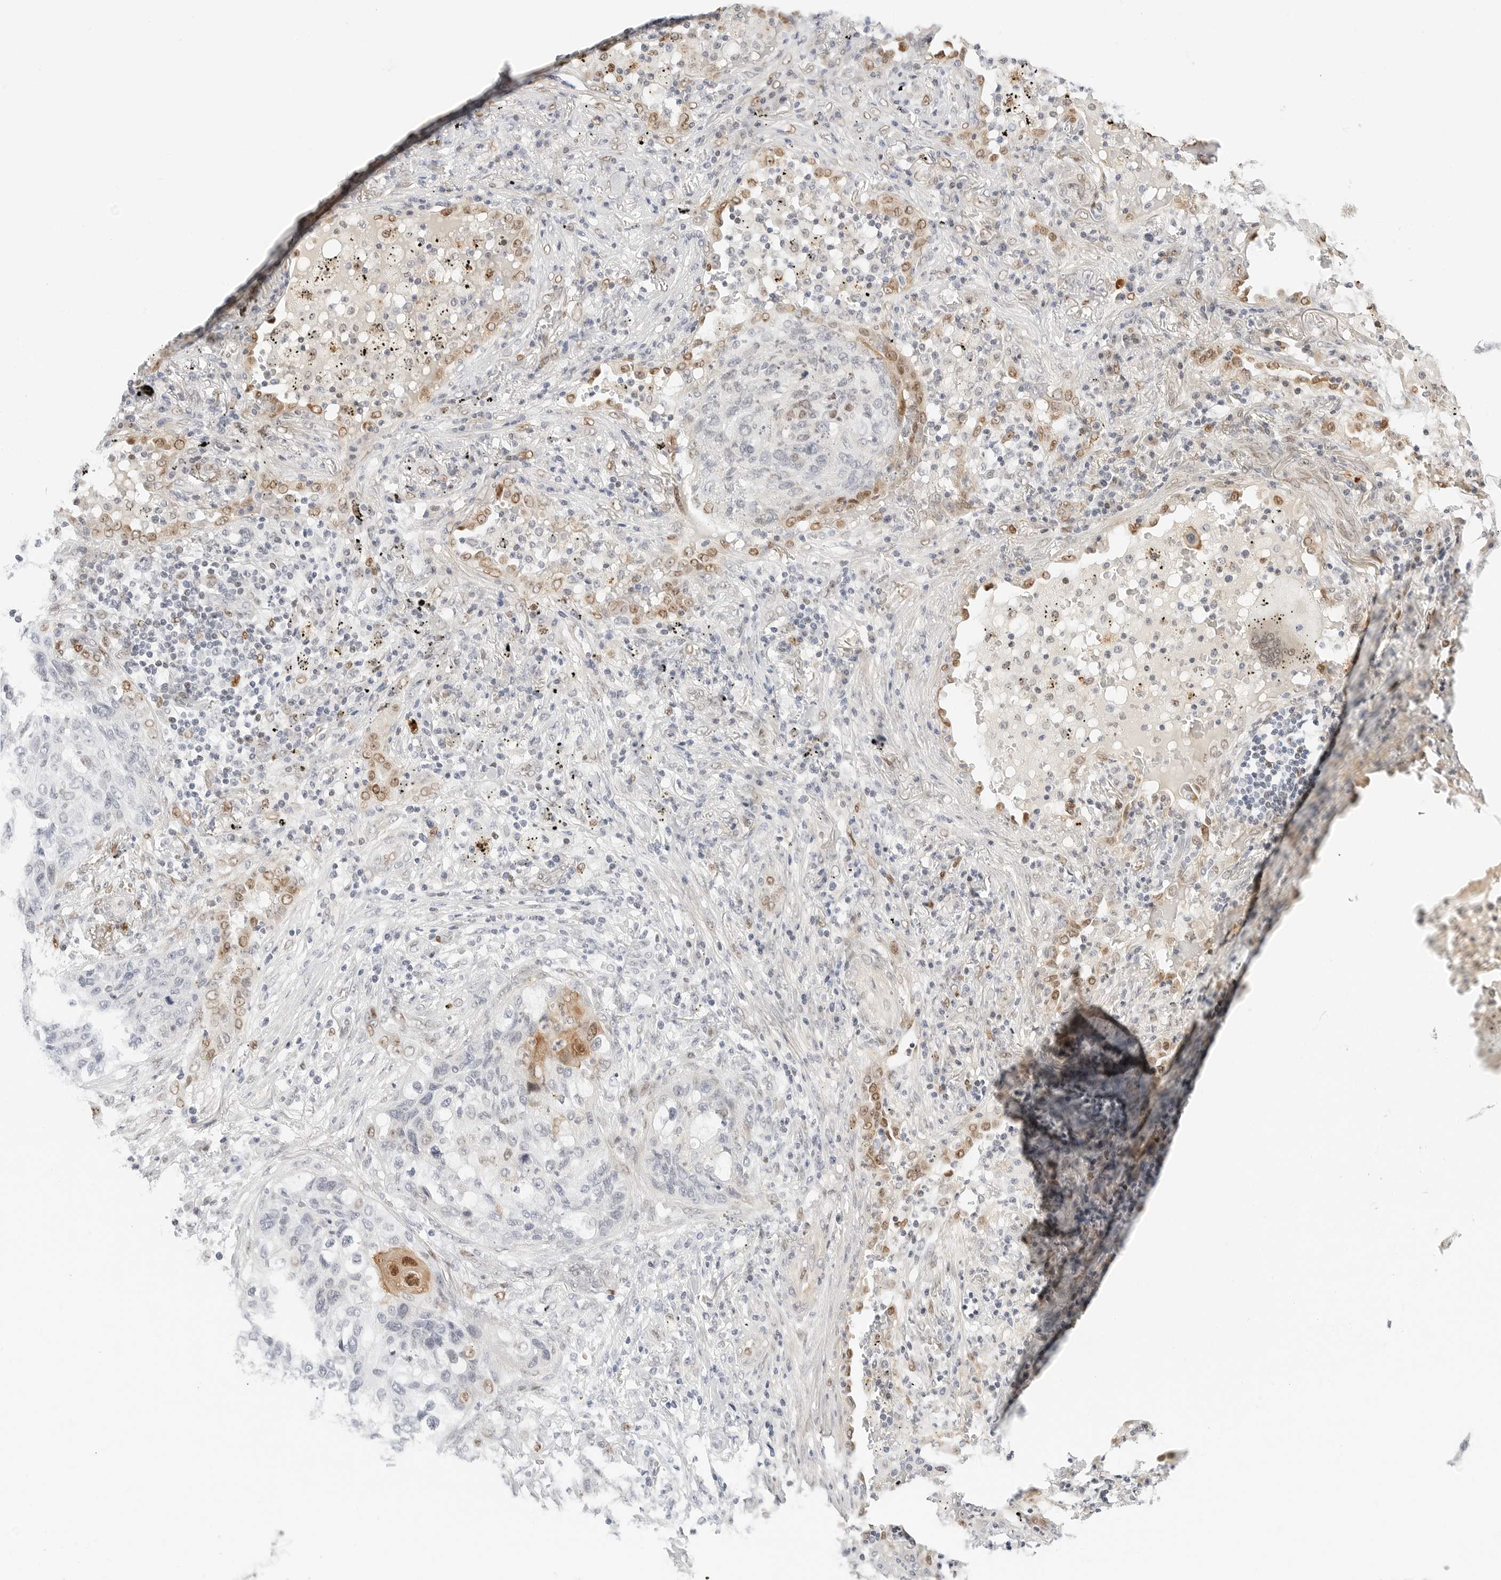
{"staining": {"intensity": "moderate", "quantity": "<25%", "location": "nuclear"}, "tissue": "lung cancer", "cell_type": "Tumor cells", "image_type": "cancer", "snomed": [{"axis": "morphology", "description": "Squamous cell carcinoma, NOS"}, {"axis": "topography", "description": "Lung"}], "caption": "High-power microscopy captured an immunohistochemistry photomicrograph of squamous cell carcinoma (lung), revealing moderate nuclear expression in about <25% of tumor cells.", "gene": "SPIDR", "patient": {"sex": "female", "age": 63}}